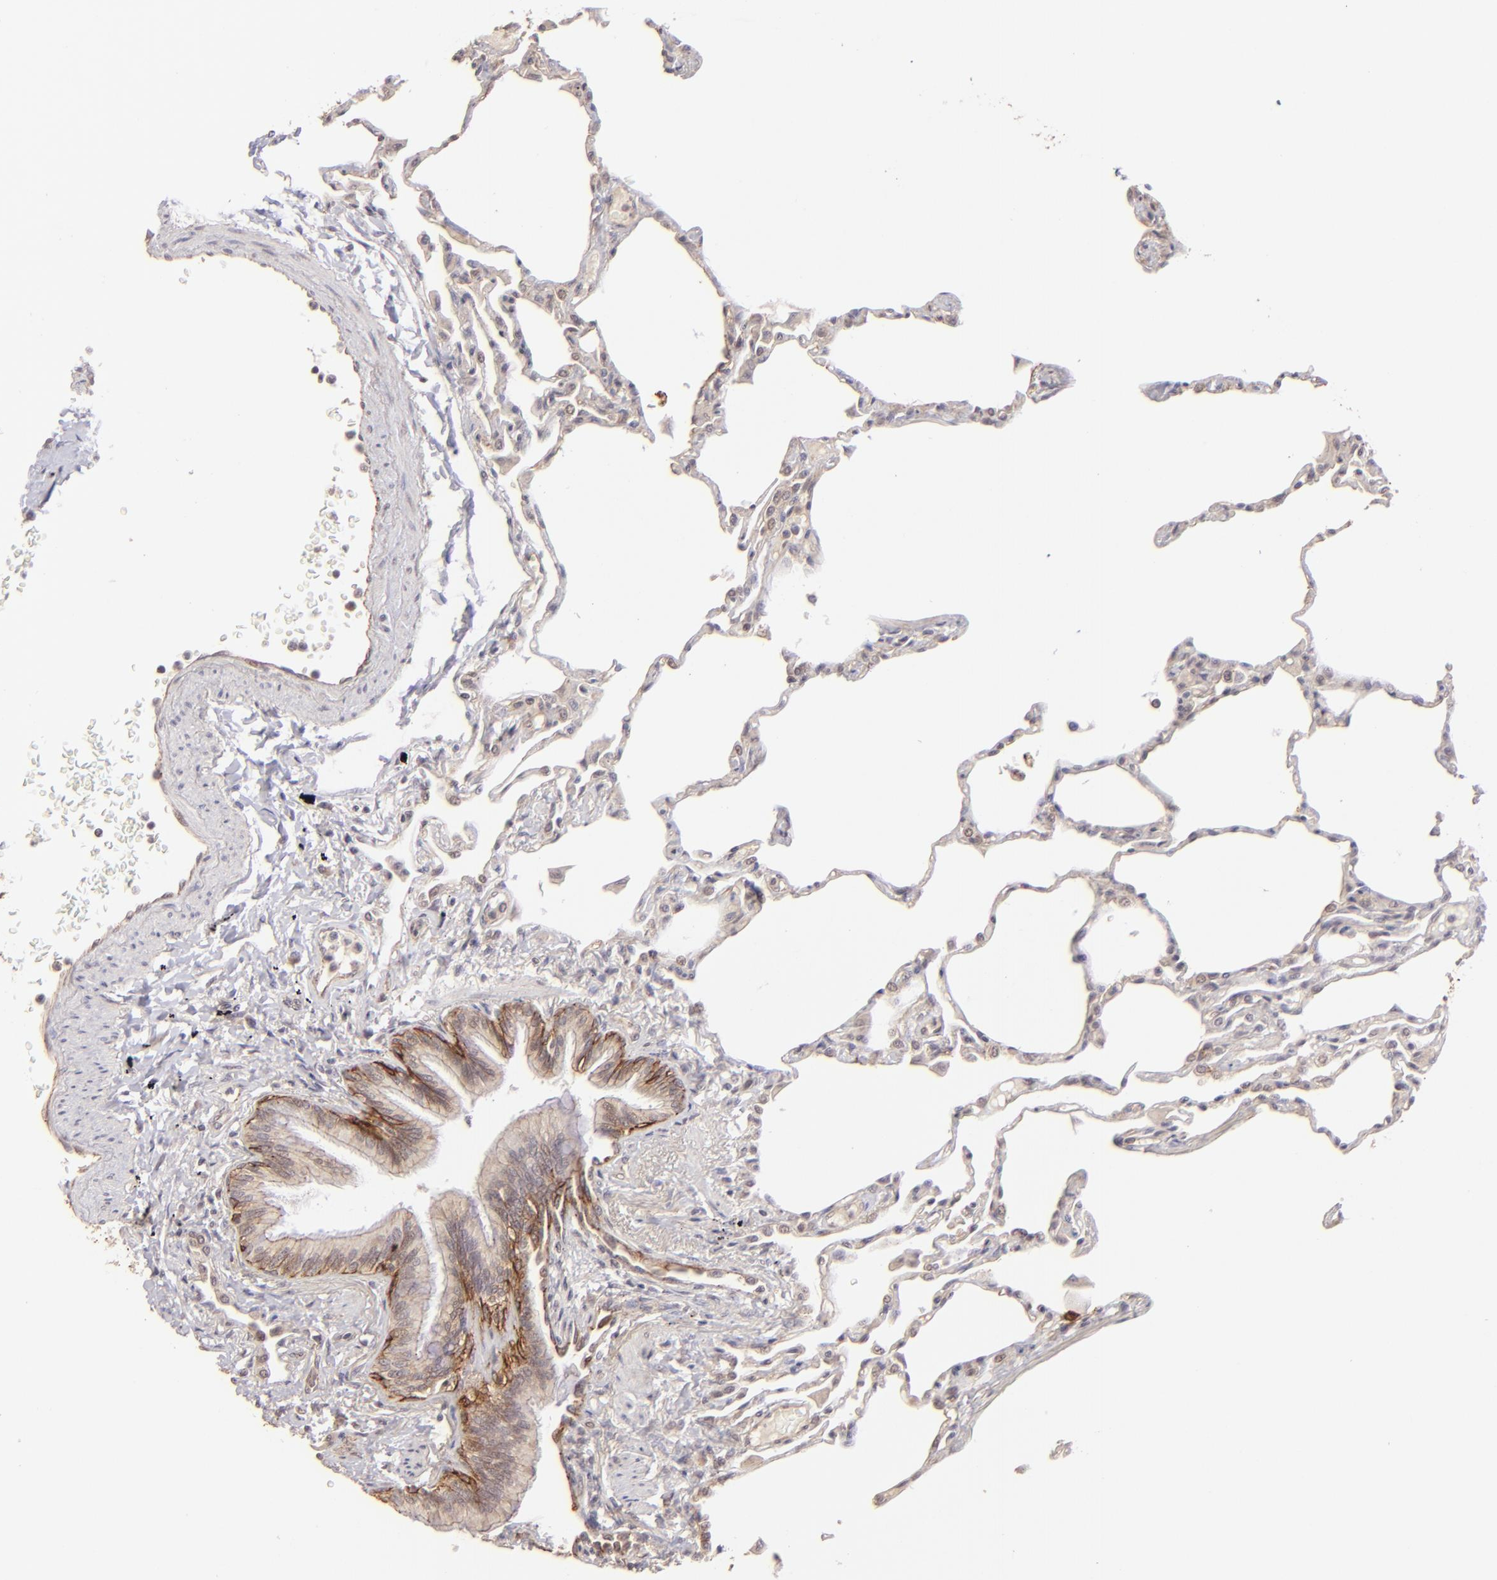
{"staining": {"intensity": "weak", "quantity": "25%-75%", "location": "cytoplasmic/membranous"}, "tissue": "lung", "cell_type": "Alveolar cells", "image_type": "normal", "snomed": [{"axis": "morphology", "description": "Normal tissue, NOS"}, {"axis": "topography", "description": "Lung"}], "caption": "Lung stained for a protein (brown) exhibits weak cytoplasmic/membranous positive staining in about 25%-75% of alveolar cells.", "gene": "CLDN1", "patient": {"sex": "female", "age": 49}}